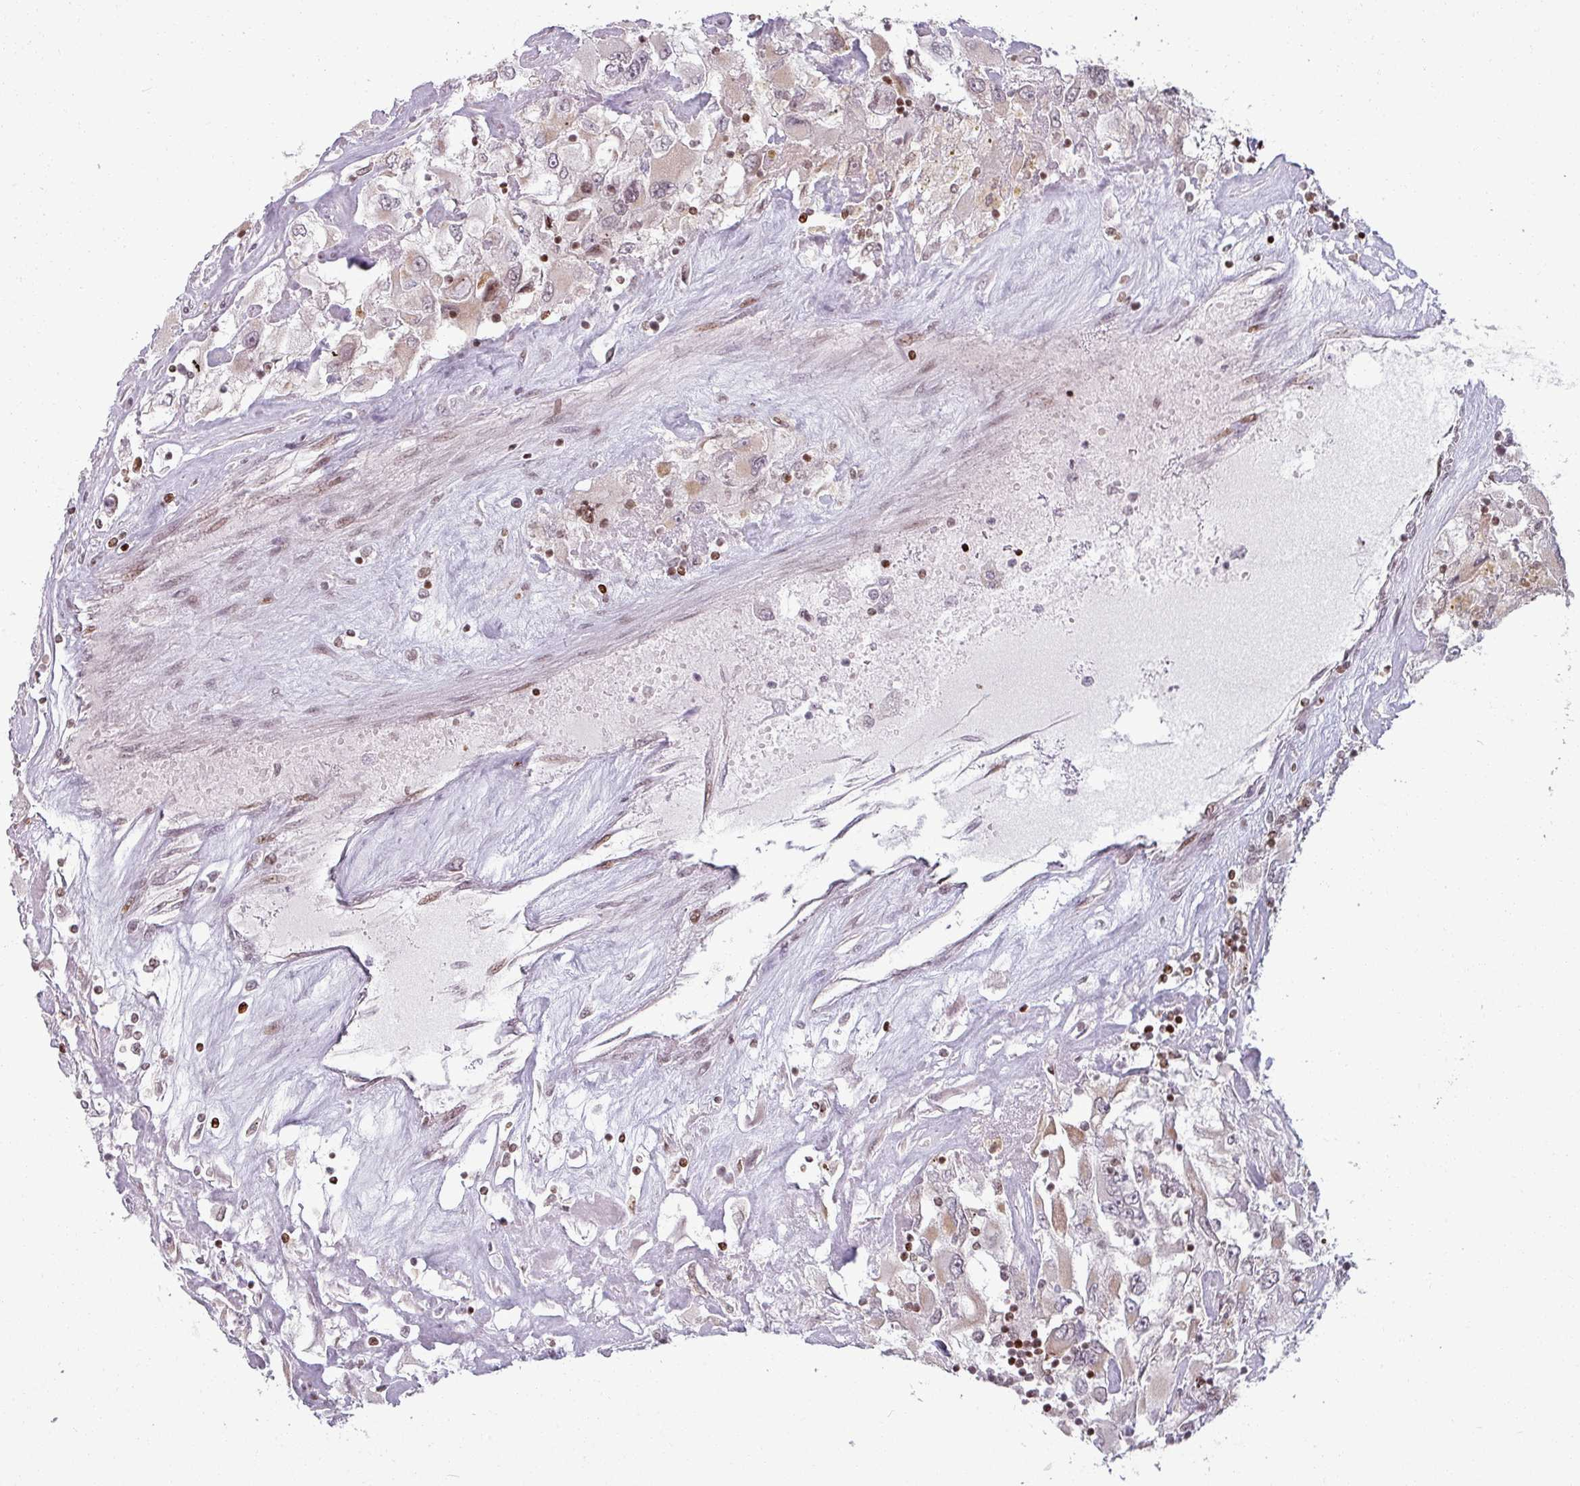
{"staining": {"intensity": "weak", "quantity": "25%-75%", "location": "cytoplasmic/membranous"}, "tissue": "renal cancer", "cell_type": "Tumor cells", "image_type": "cancer", "snomed": [{"axis": "morphology", "description": "Adenocarcinoma, NOS"}, {"axis": "topography", "description": "Kidney"}], "caption": "Immunohistochemistry (IHC) of renal adenocarcinoma shows low levels of weak cytoplasmic/membranous positivity in approximately 25%-75% of tumor cells.", "gene": "NCOR1", "patient": {"sex": "female", "age": 52}}